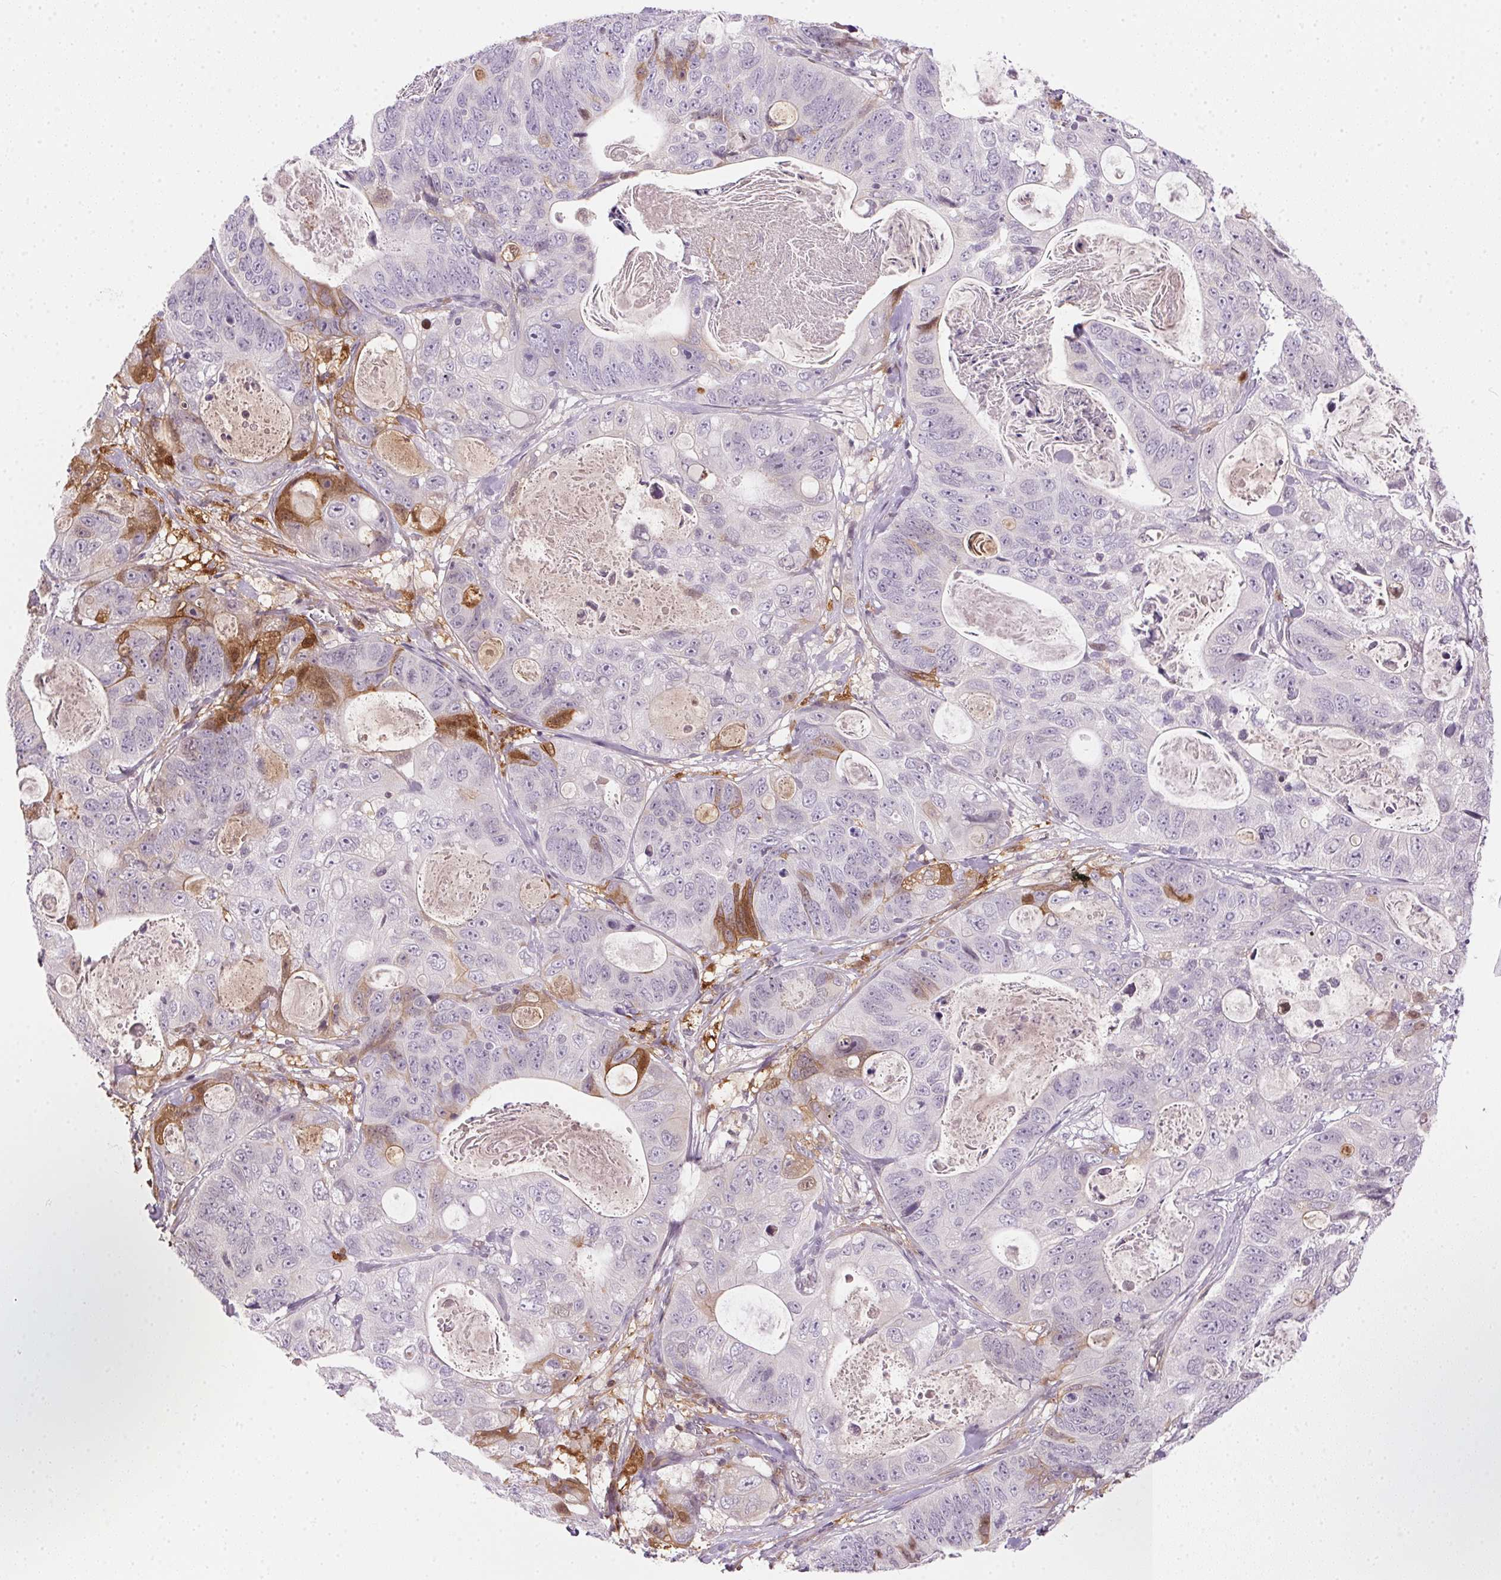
{"staining": {"intensity": "moderate", "quantity": "<25%", "location": "cytoplasmic/membranous,nuclear"}, "tissue": "stomach cancer", "cell_type": "Tumor cells", "image_type": "cancer", "snomed": [{"axis": "morphology", "description": "Normal tissue, NOS"}, {"axis": "morphology", "description": "Adenocarcinoma, NOS"}, {"axis": "topography", "description": "Stomach"}], "caption": "A high-resolution micrograph shows IHC staining of stomach adenocarcinoma, which displays moderate cytoplasmic/membranous and nuclear expression in about <25% of tumor cells. (DAB (3,3'-diaminobenzidine) IHC, brown staining for protein, blue staining for nuclei).", "gene": "ORM1", "patient": {"sex": "female", "age": 89}}